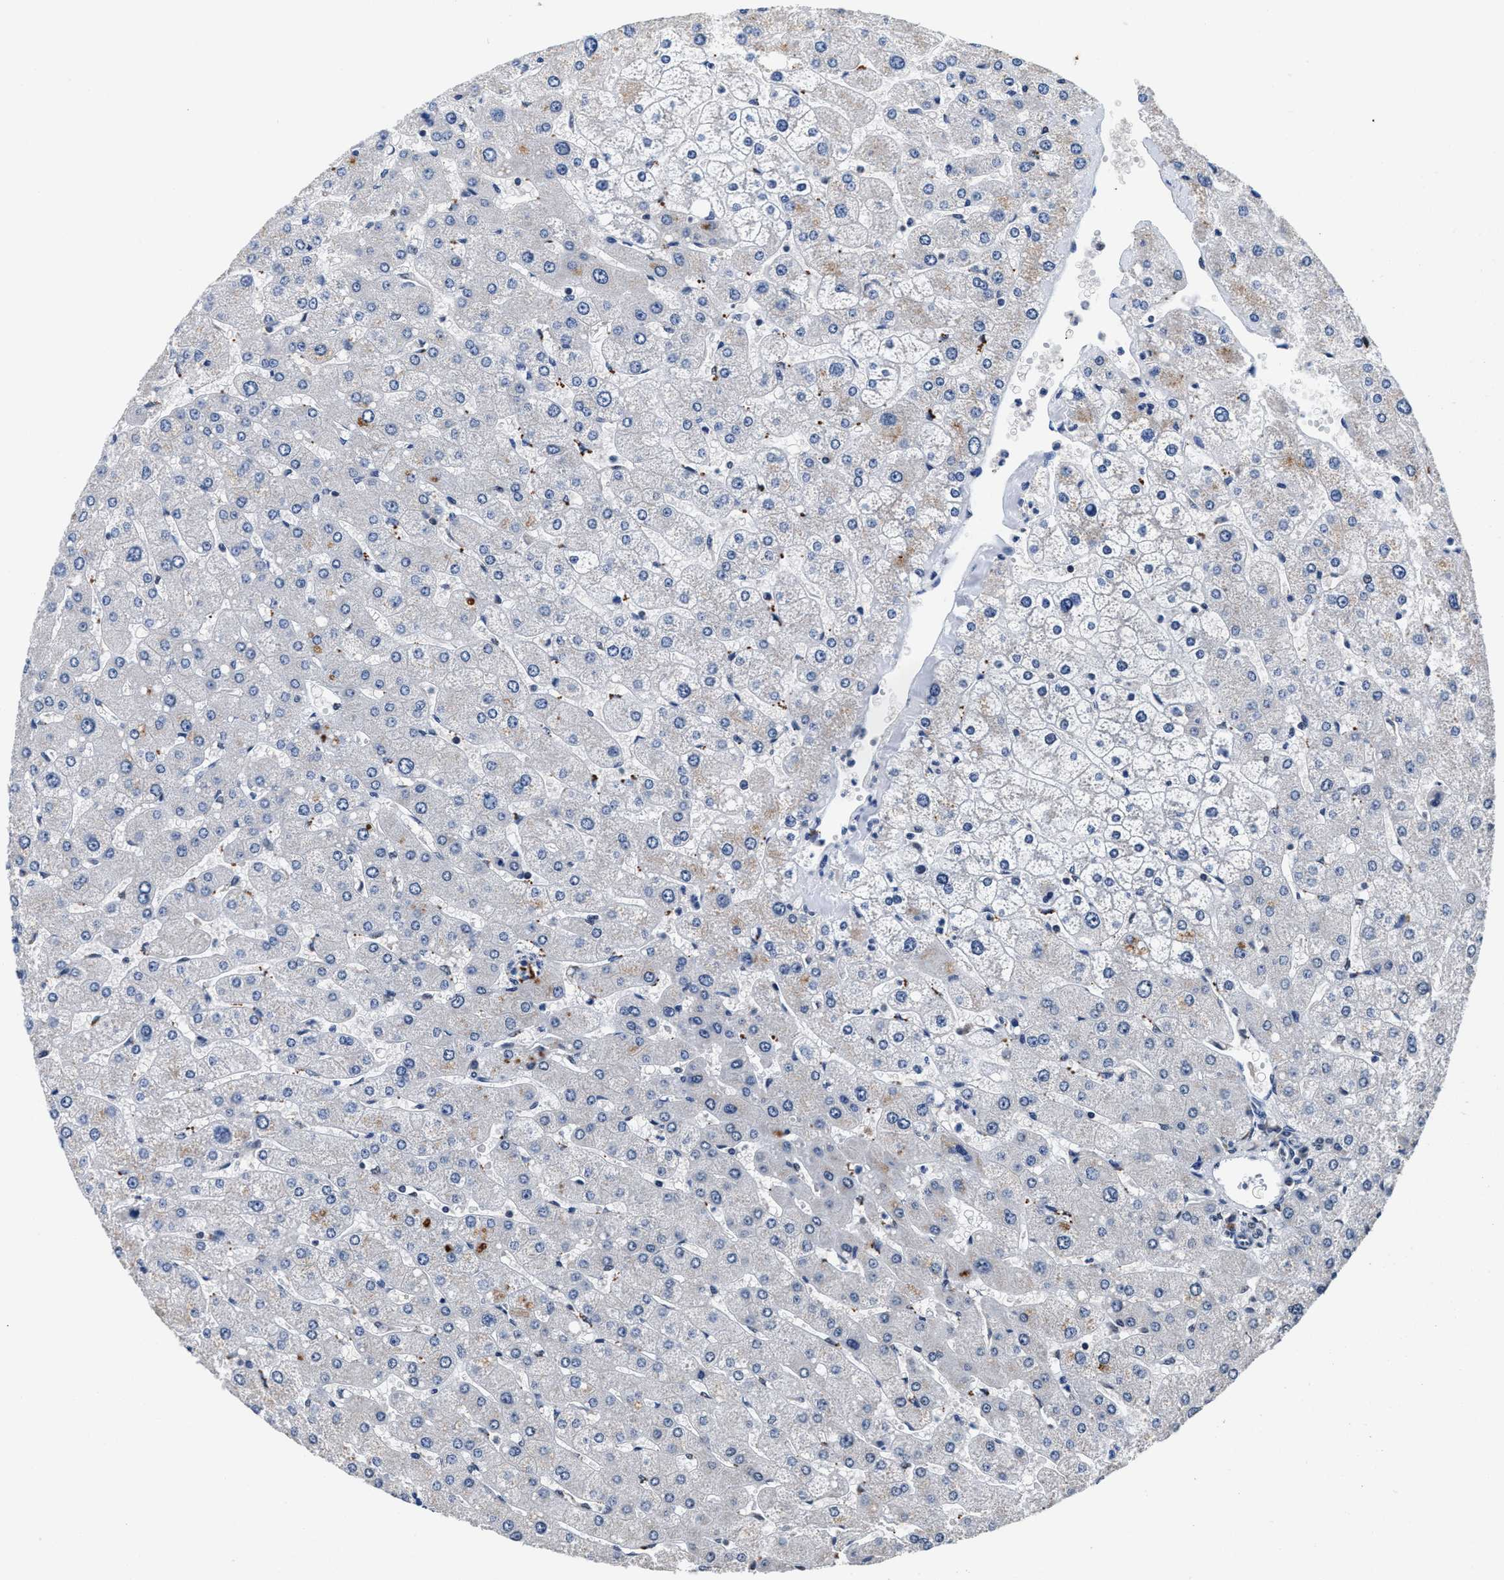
{"staining": {"intensity": "negative", "quantity": "none", "location": "none"}, "tissue": "liver", "cell_type": "Cholangiocytes", "image_type": "normal", "snomed": [{"axis": "morphology", "description": "Normal tissue, NOS"}, {"axis": "topography", "description": "Liver"}], "caption": "DAB (3,3'-diaminobenzidine) immunohistochemical staining of unremarkable human liver shows no significant expression in cholangiocytes.", "gene": "USP16", "patient": {"sex": "male", "age": 55}}